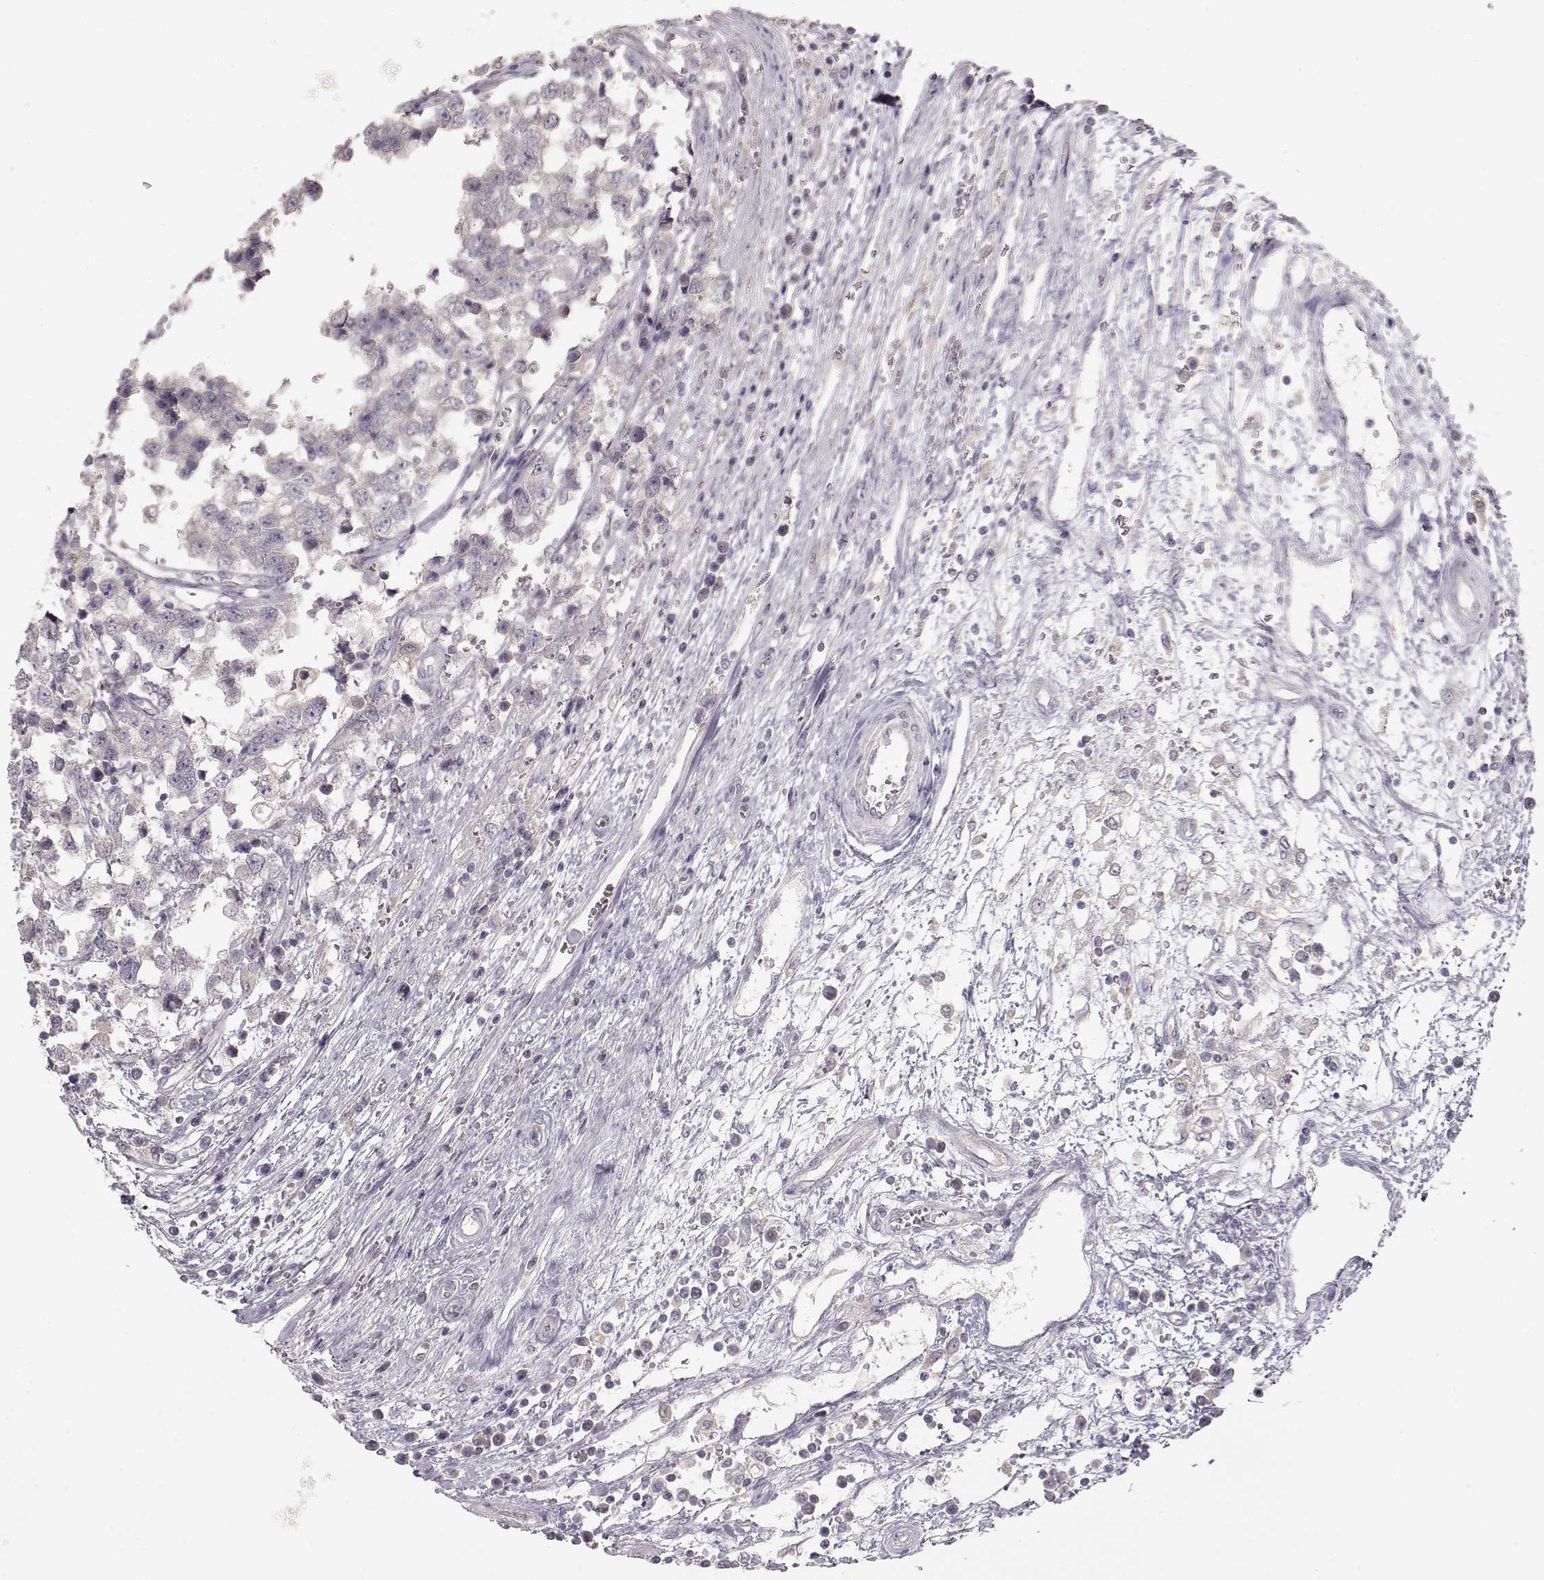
{"staining": {"intensity": "negative", "quantity": "none", "location": "none"}, "tissue": "testis cancer", "cell_type": "Tumor cells", "image_type": "cancer", "snomed": [{"axis": "morphology", "description": "Normal tissue, NOS"}, {"axis": "morphology", "description": "Seminoma, NOS"}, {"axis": "topography", "description": "Testis"}, {"axis": "topography", "description": "Epididymis"}], "caption": "This is an IHC photomicrograph of testis seminoma. There is no positivity in tumor cells.", "gene": "ARHGAP8", "patient": {"sex": "male", "age": 34}}